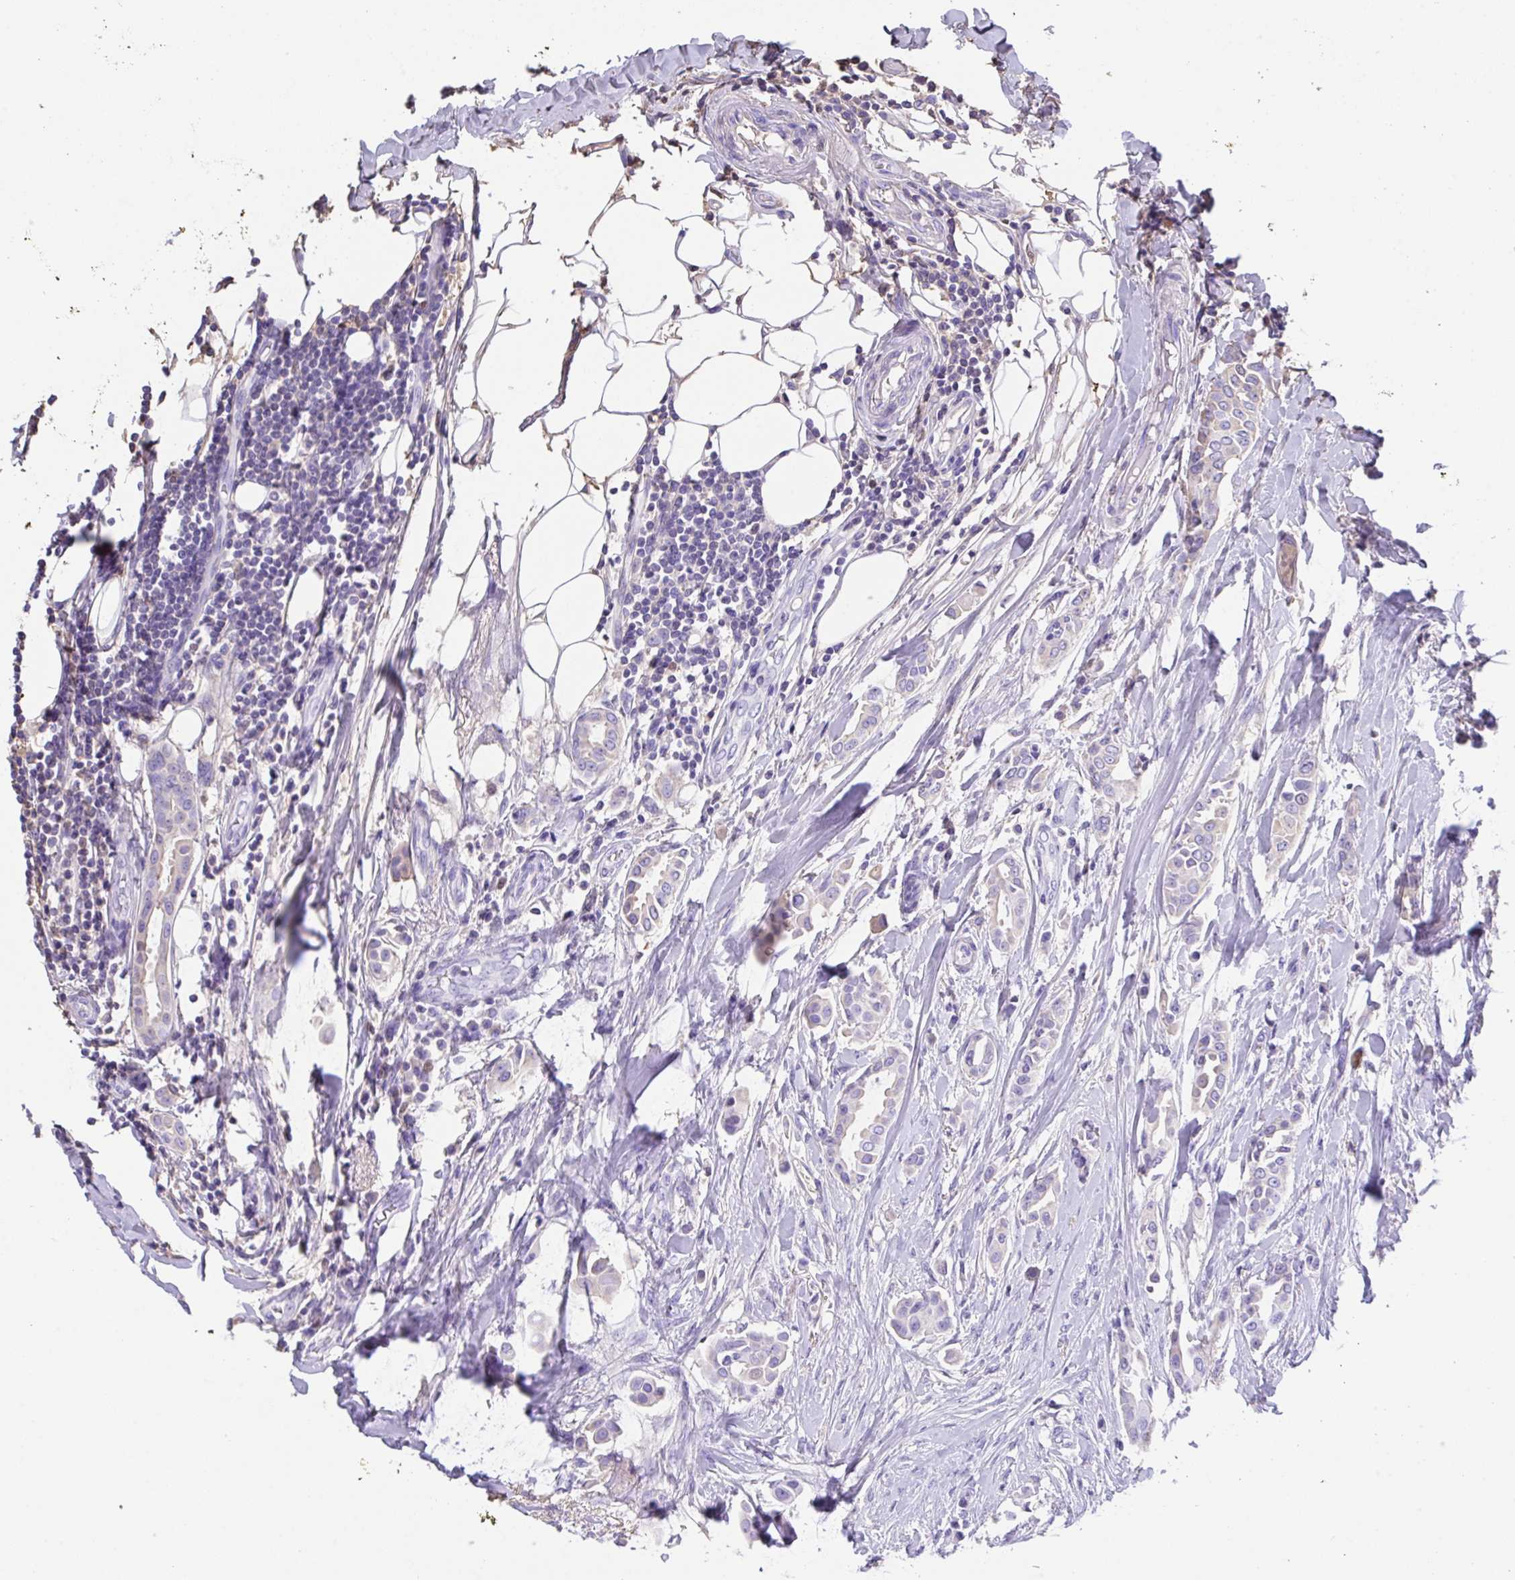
{"staining": {"intensity": "negative", "quantity": "none", "location": "none"}, "tissue": "breast cancer", "cell_type": "Tumor cells", "image_type": "cancer", "snomed": [{"axis": "morphology", "description": "Duct carcinoma"}, {"axis": "topography", "description": "Breast"}], "caption": "The image exhibits no staining of tumor cells in breast intraductal carcinoma.", "gene": "HOXC12", "patient": {"sex": "female", "age": 64}}